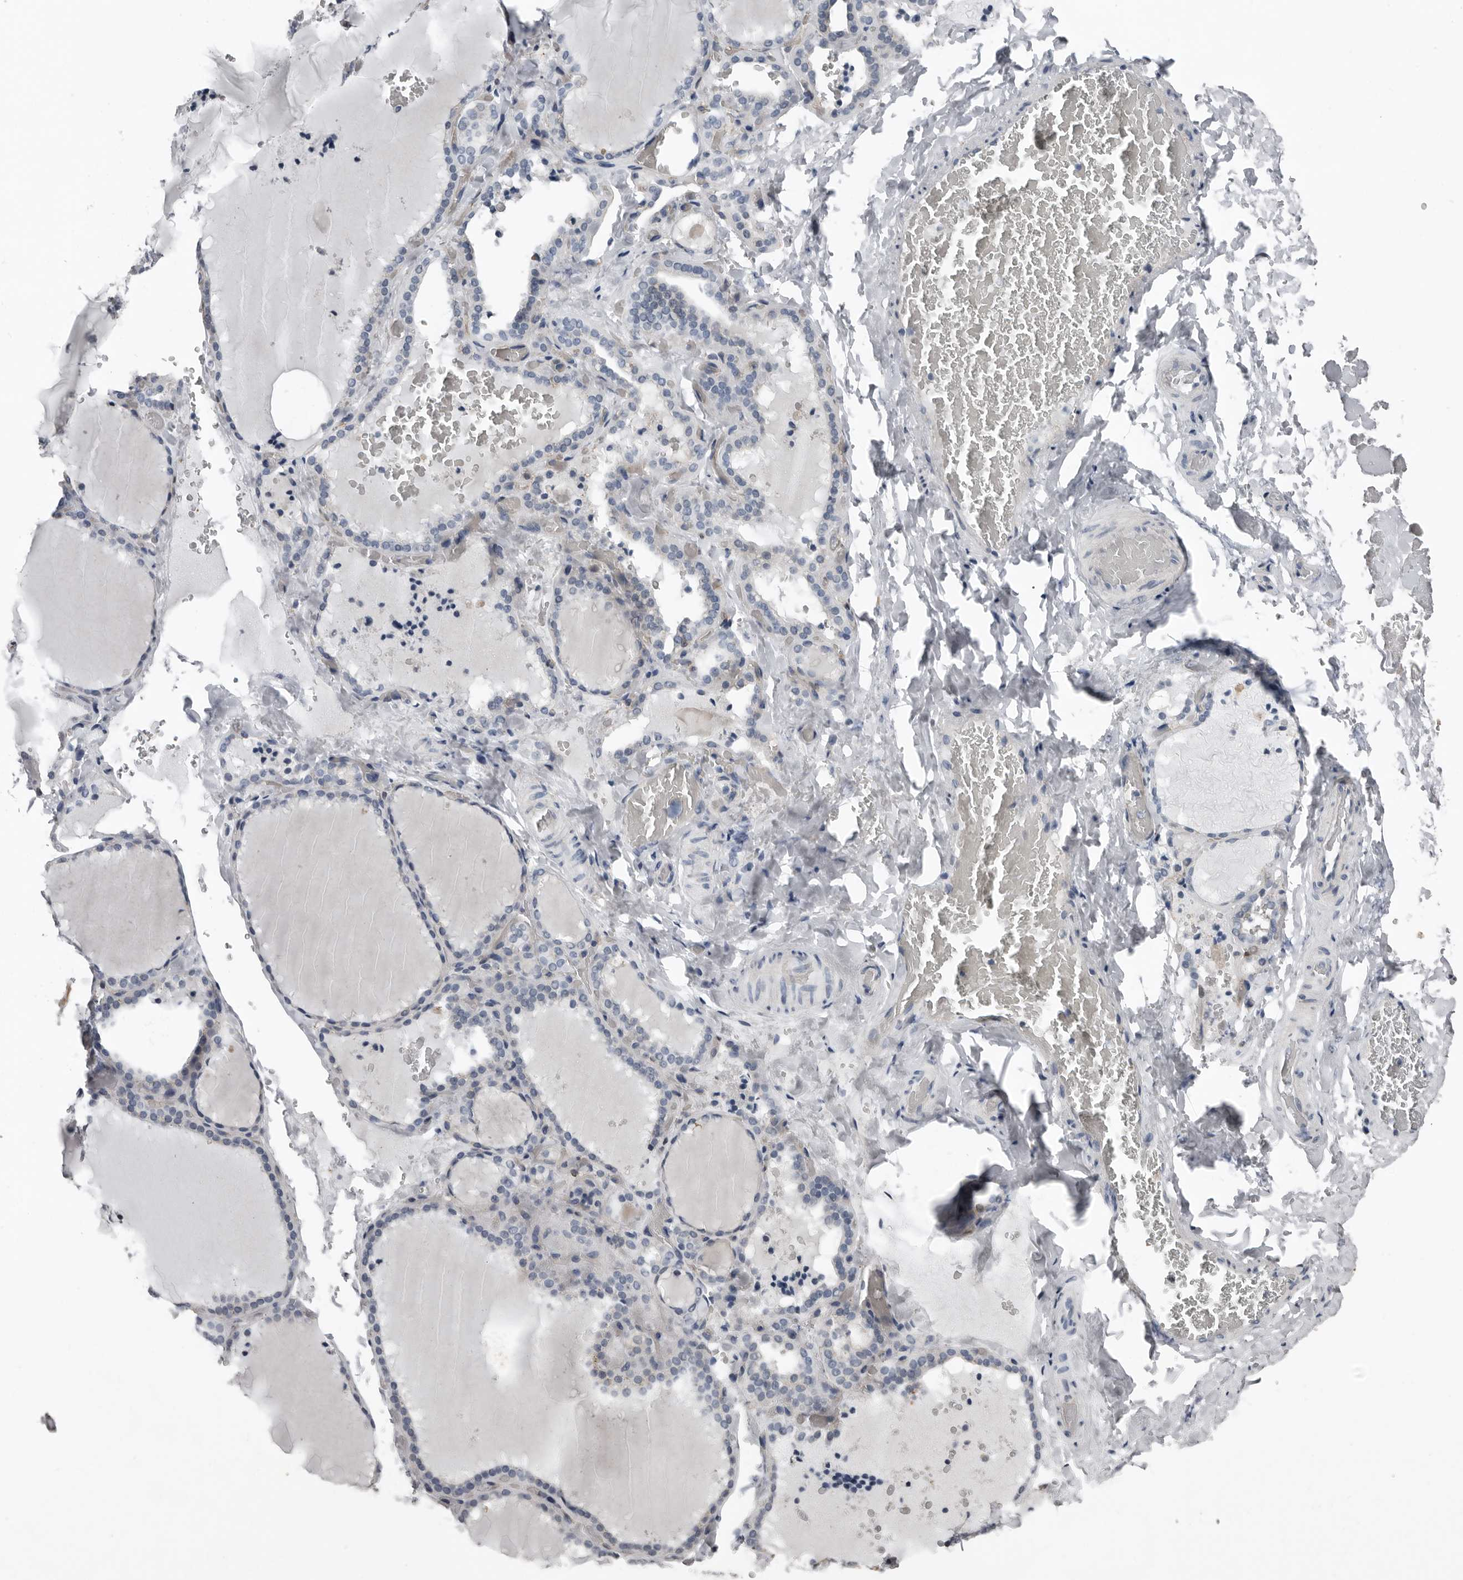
{"staining": {"intensity": "negative", "quantity": "none", "location": "none"}, "tissue": "thyroid gland", "cell_type": "Glandular cells", "image_type": "normal", "snomed": [{"axis": "morphology", "description": "Normal tissue, NOS"}, {"axis": "topography", "description": "Thyroid gland"}], "caption": "IHC photomicrograph of benign thyroid gland stained for a protein (brown), which displays no positivity in glandular cells. (Stains: DAB (3,3'-diaminobenzidine) immunohistochemistry with hematoxylin counter stain, Microscopy: brightfield microscopy at high magnification).", "gene": "FABP7", "patient": {"sex": "female", "age": 22}}